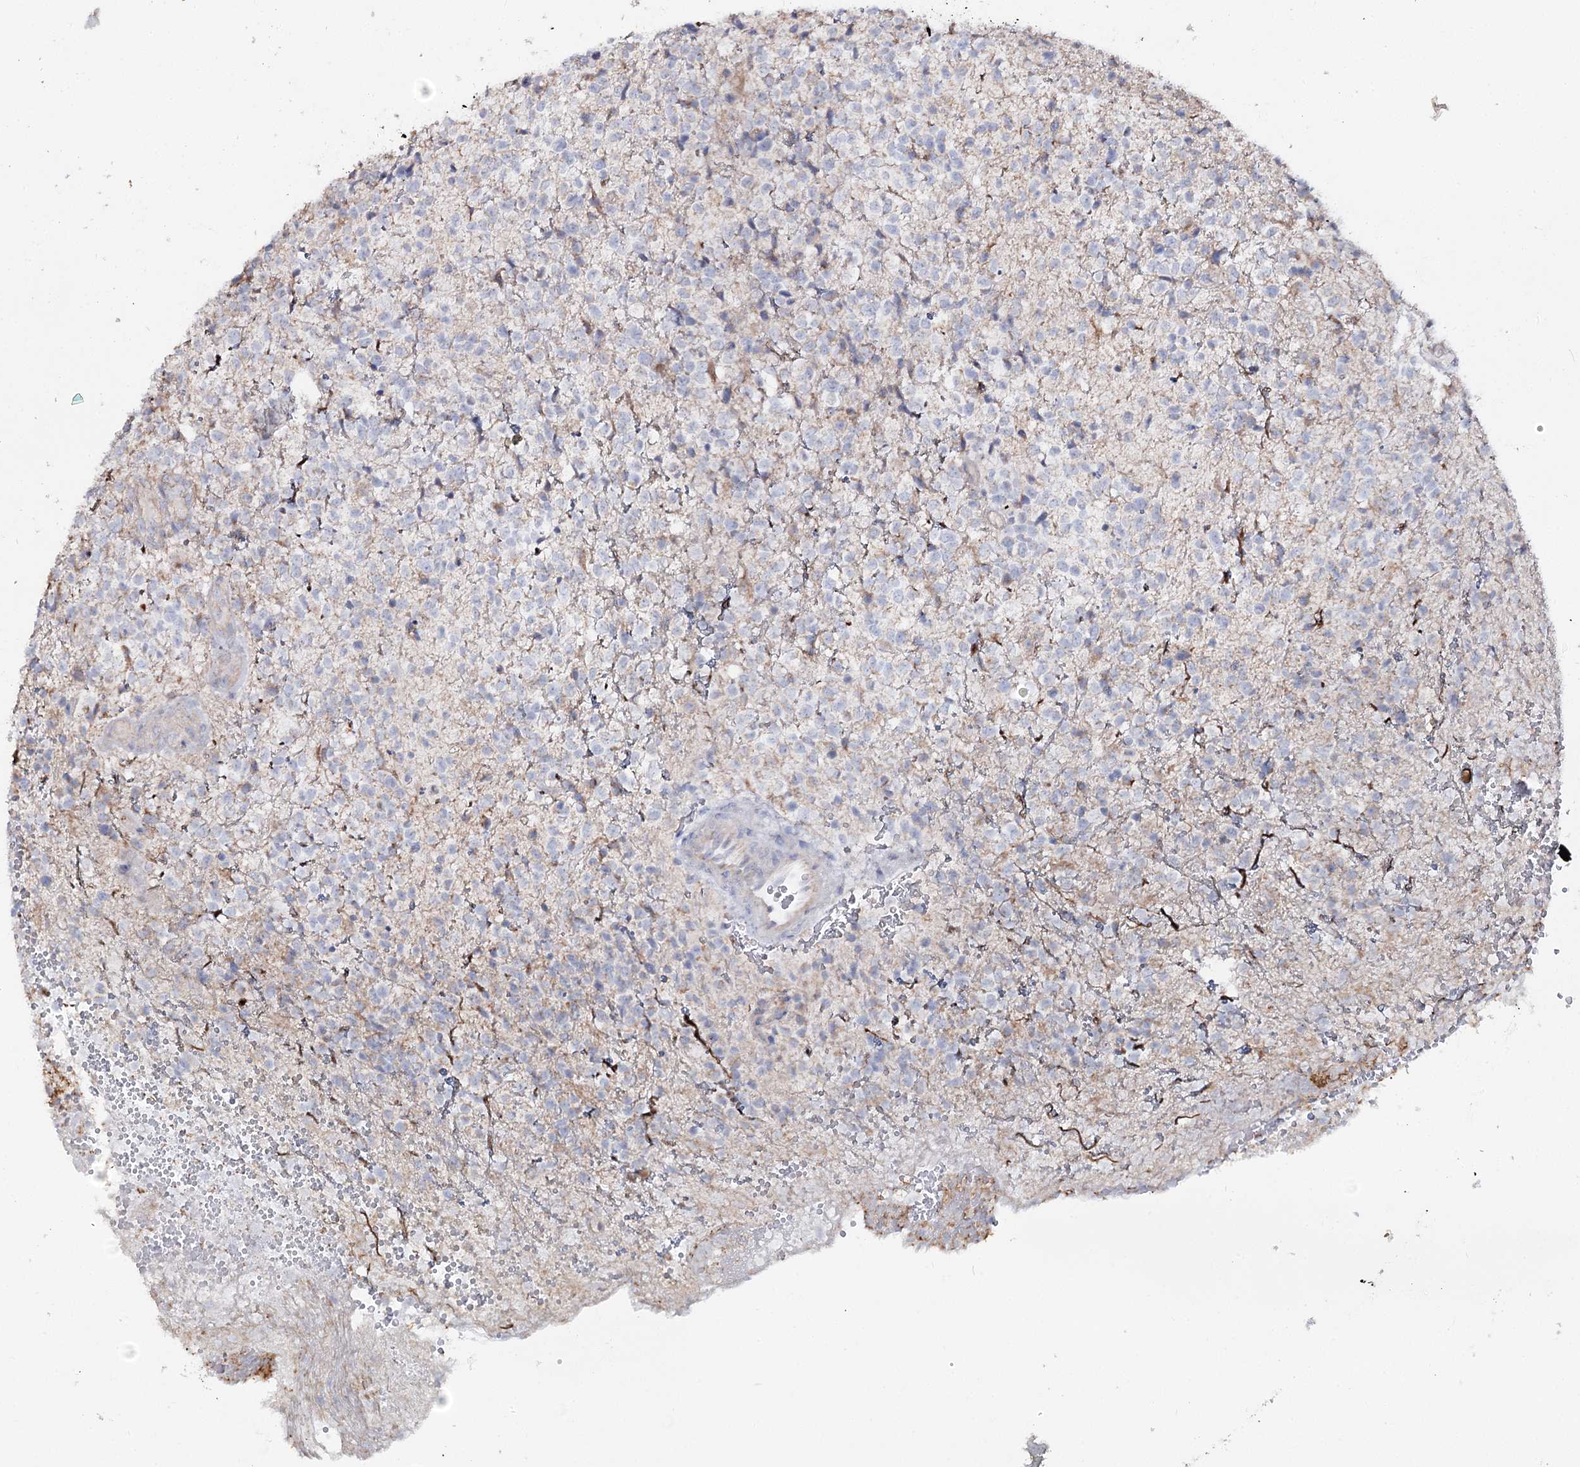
{"staining": {"intensity": "negative", "quantity": "none", "location": "none"}, "tissue": "glioma", "cell_type": "Tumor cells", "image_type": "cancer", "snomed": [{"axis": "morphology", "description": "Glioma, malignant, High grade"}, {"axis": "topography", "description": "Brain"}], "caption": "The micrograph shows no significant expression in tumor cells of malignant glioma (high-grade). (Immunohistochemistry, brightfield microscopy, high magnification).", "gene": "TMEM187", "patient": {"sex": "male", "age": 56}}